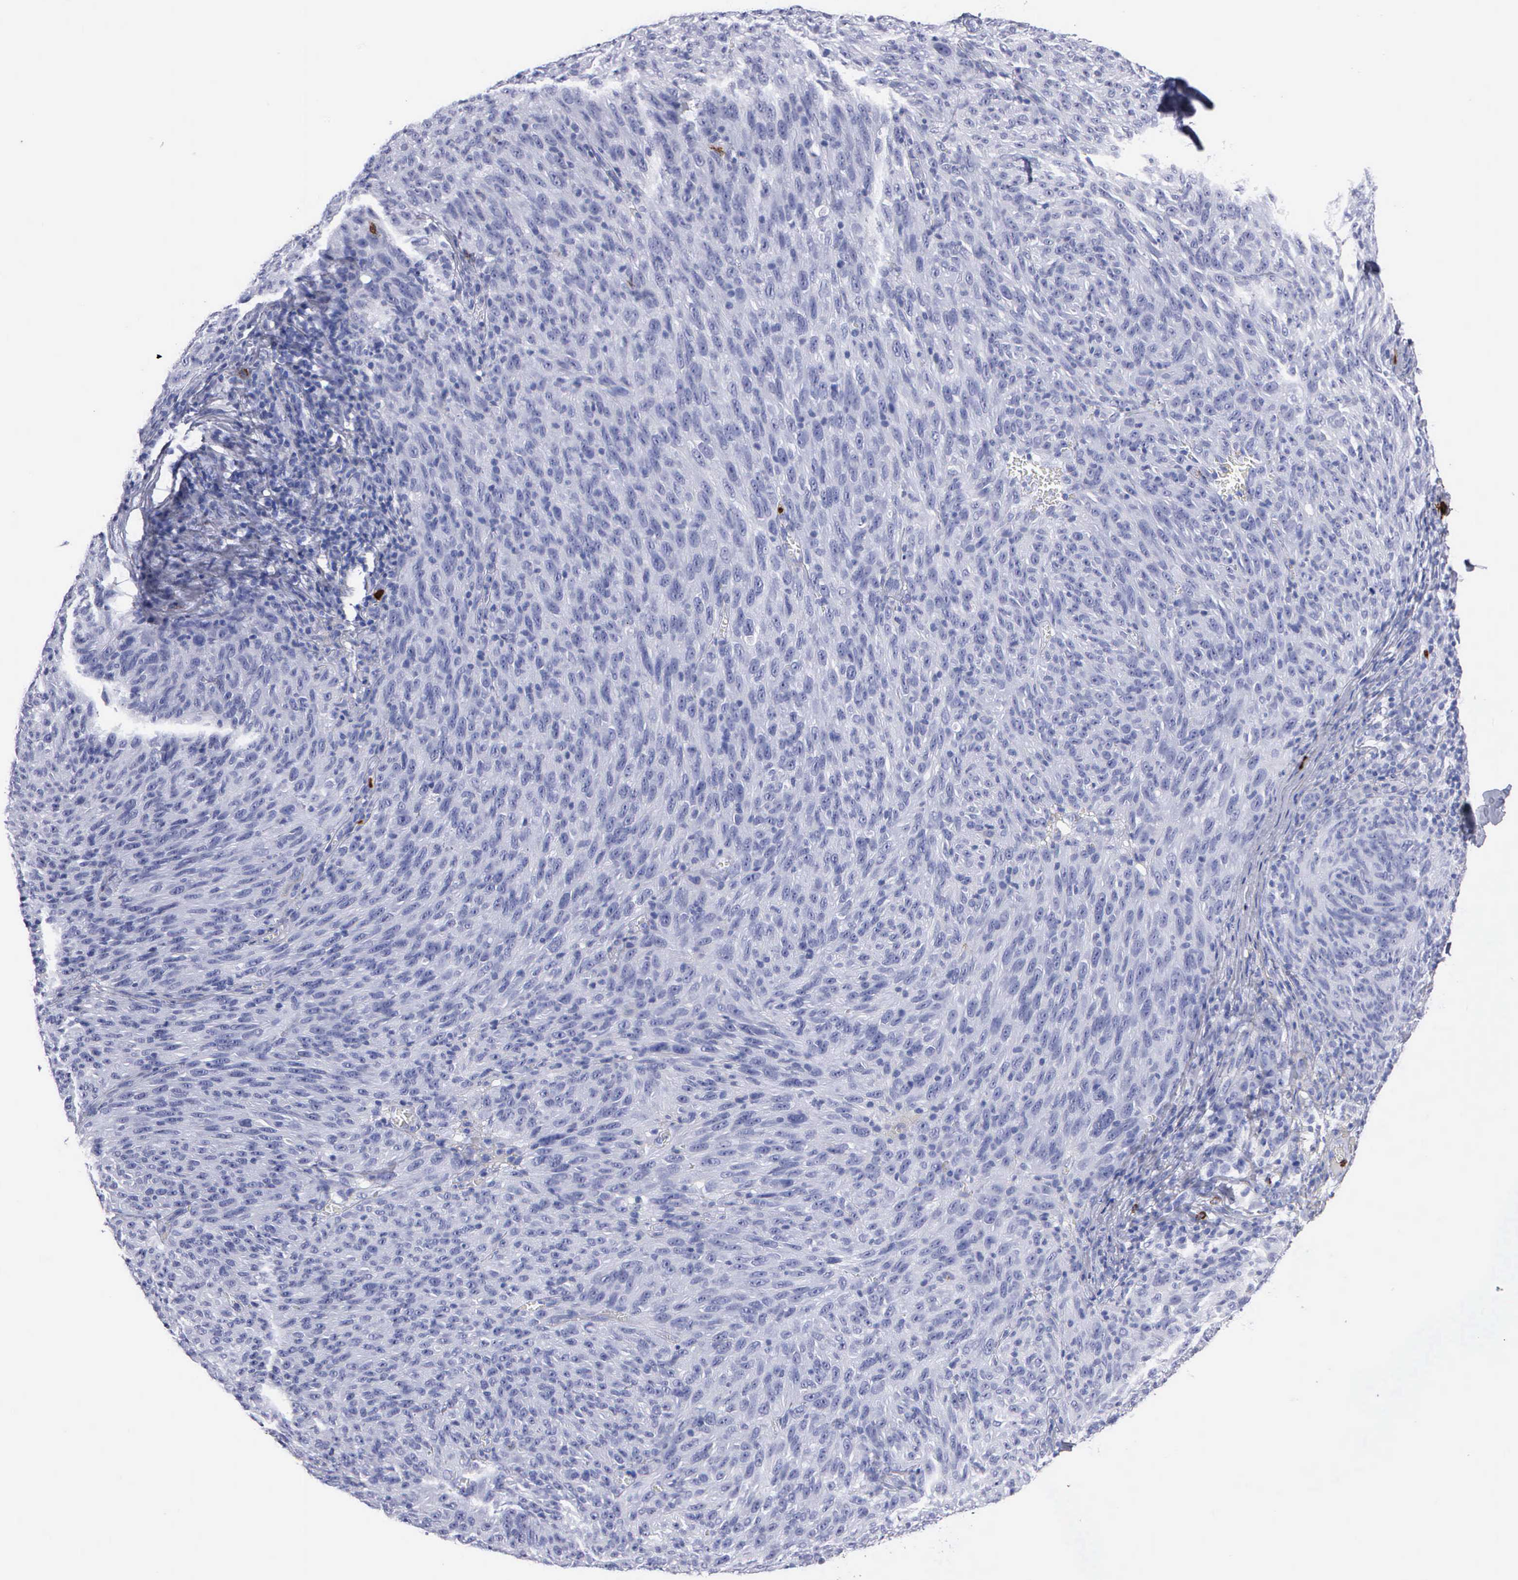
{"staining": {"intensity": "negative", "quantity": "none", "location": "none"}, "tissue": "melanoma", "cell_type": "Tumor cells", "image_type": "cancer", "snomed": [{"axis": "morphology", "description": "Malignant melanoma, NOS"}, {"axis": "topography", "description": "Skin"}], "caption": "The image reveals no significant expression in tumor cells of melanoma.", "gene": "CTSG", "patient": {"sex": "male", "age": 76}}